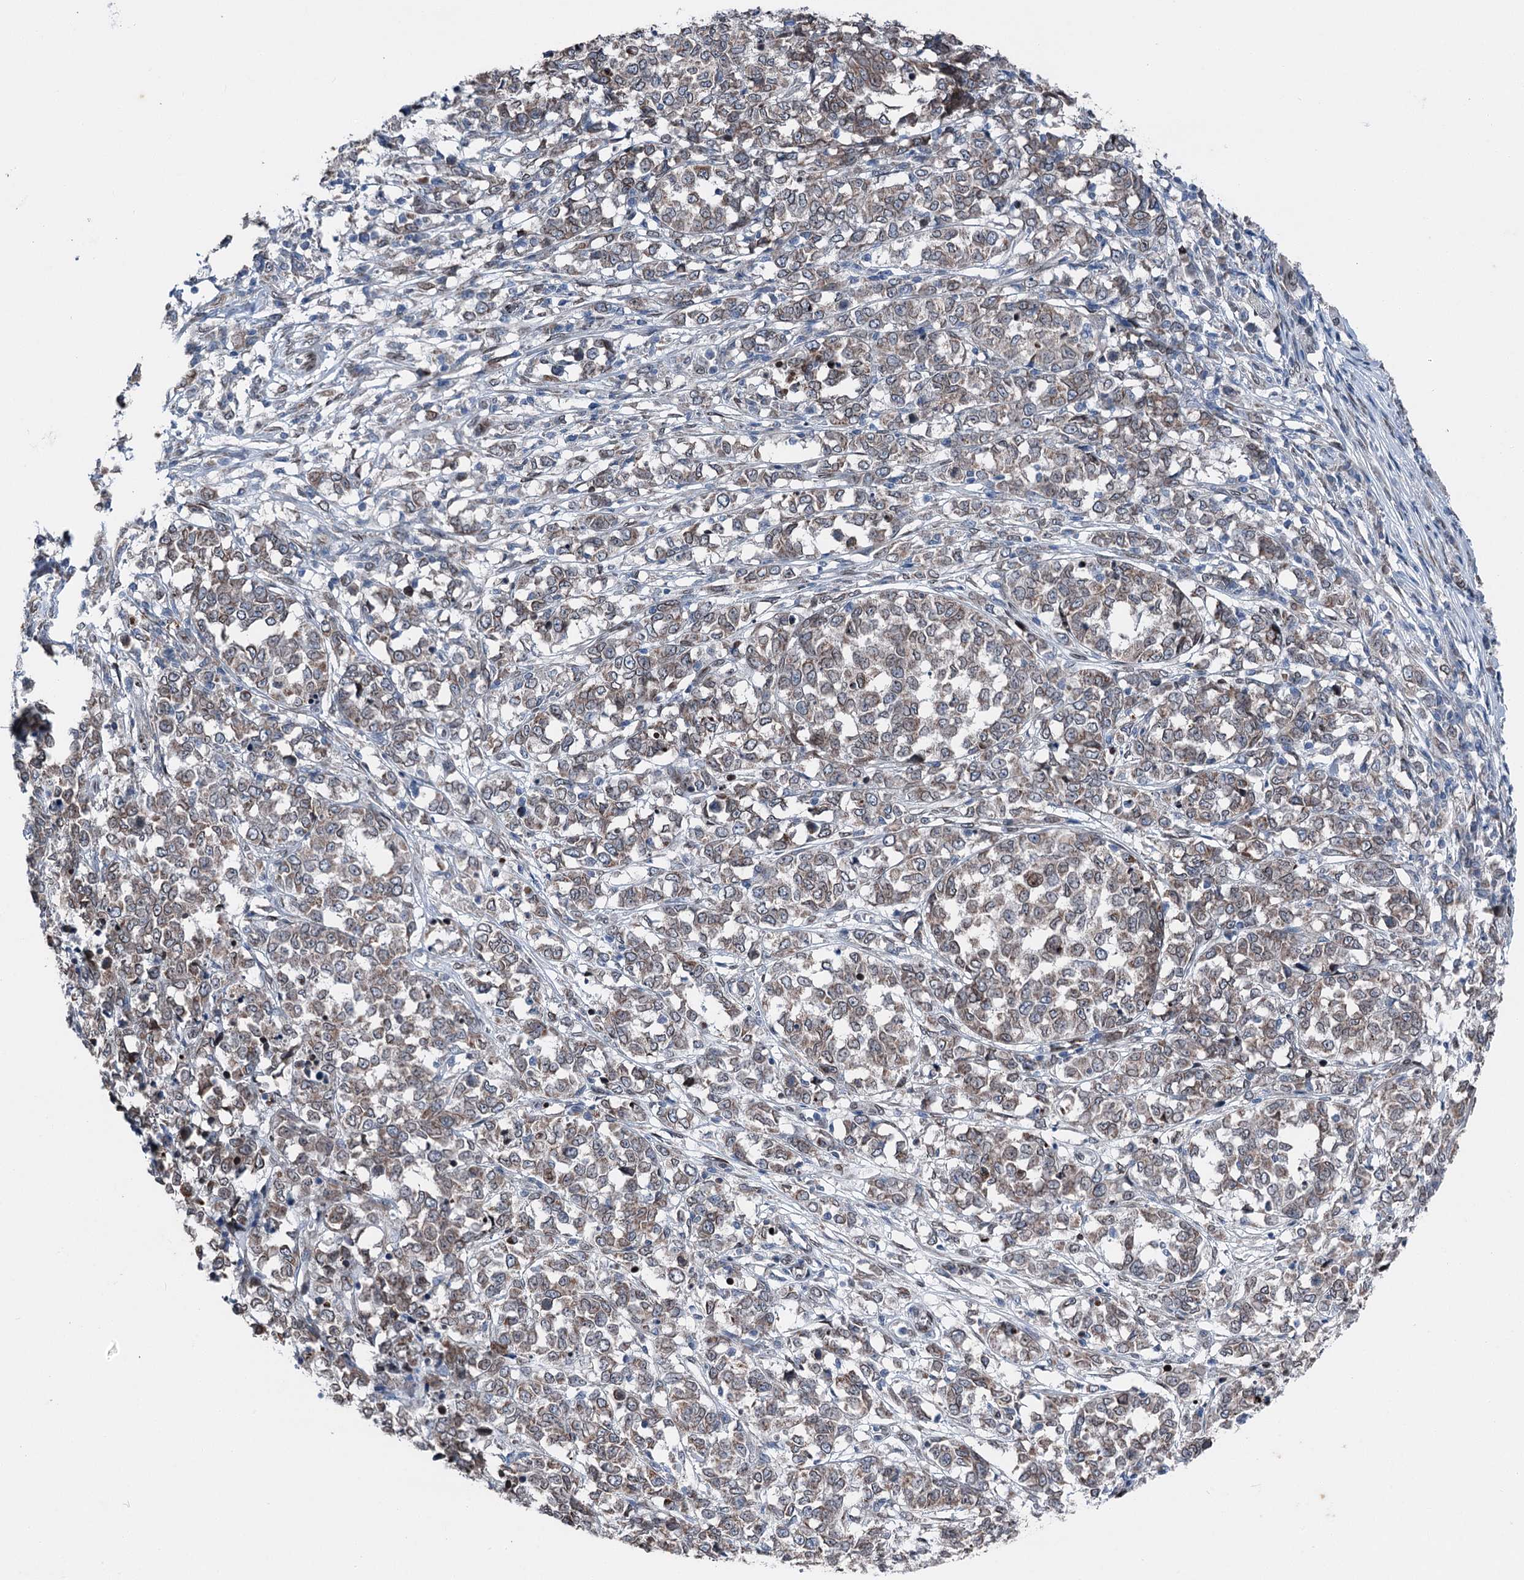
{"staining": {"intensity": "weak", "quantity": ">75%", "location": "cytoplasmic/membranous"}, "tissue": "melanoma", "cell_type": "Tumor cells", "image_type": "cancer", "snomed": [{"axis": "morphology", "description": "Malignant melanoma, NOS"}, {"axis": "topography", "description": "Skin"}], "caption": "The photomicrograph displays immunohistochemical staining of melanoma. There is weak cytoplasmic/membranous staining is identified in about >75% of tumor cells.", "gene": "MRPL14", "patient": {"sex": "female", "age": 72}}